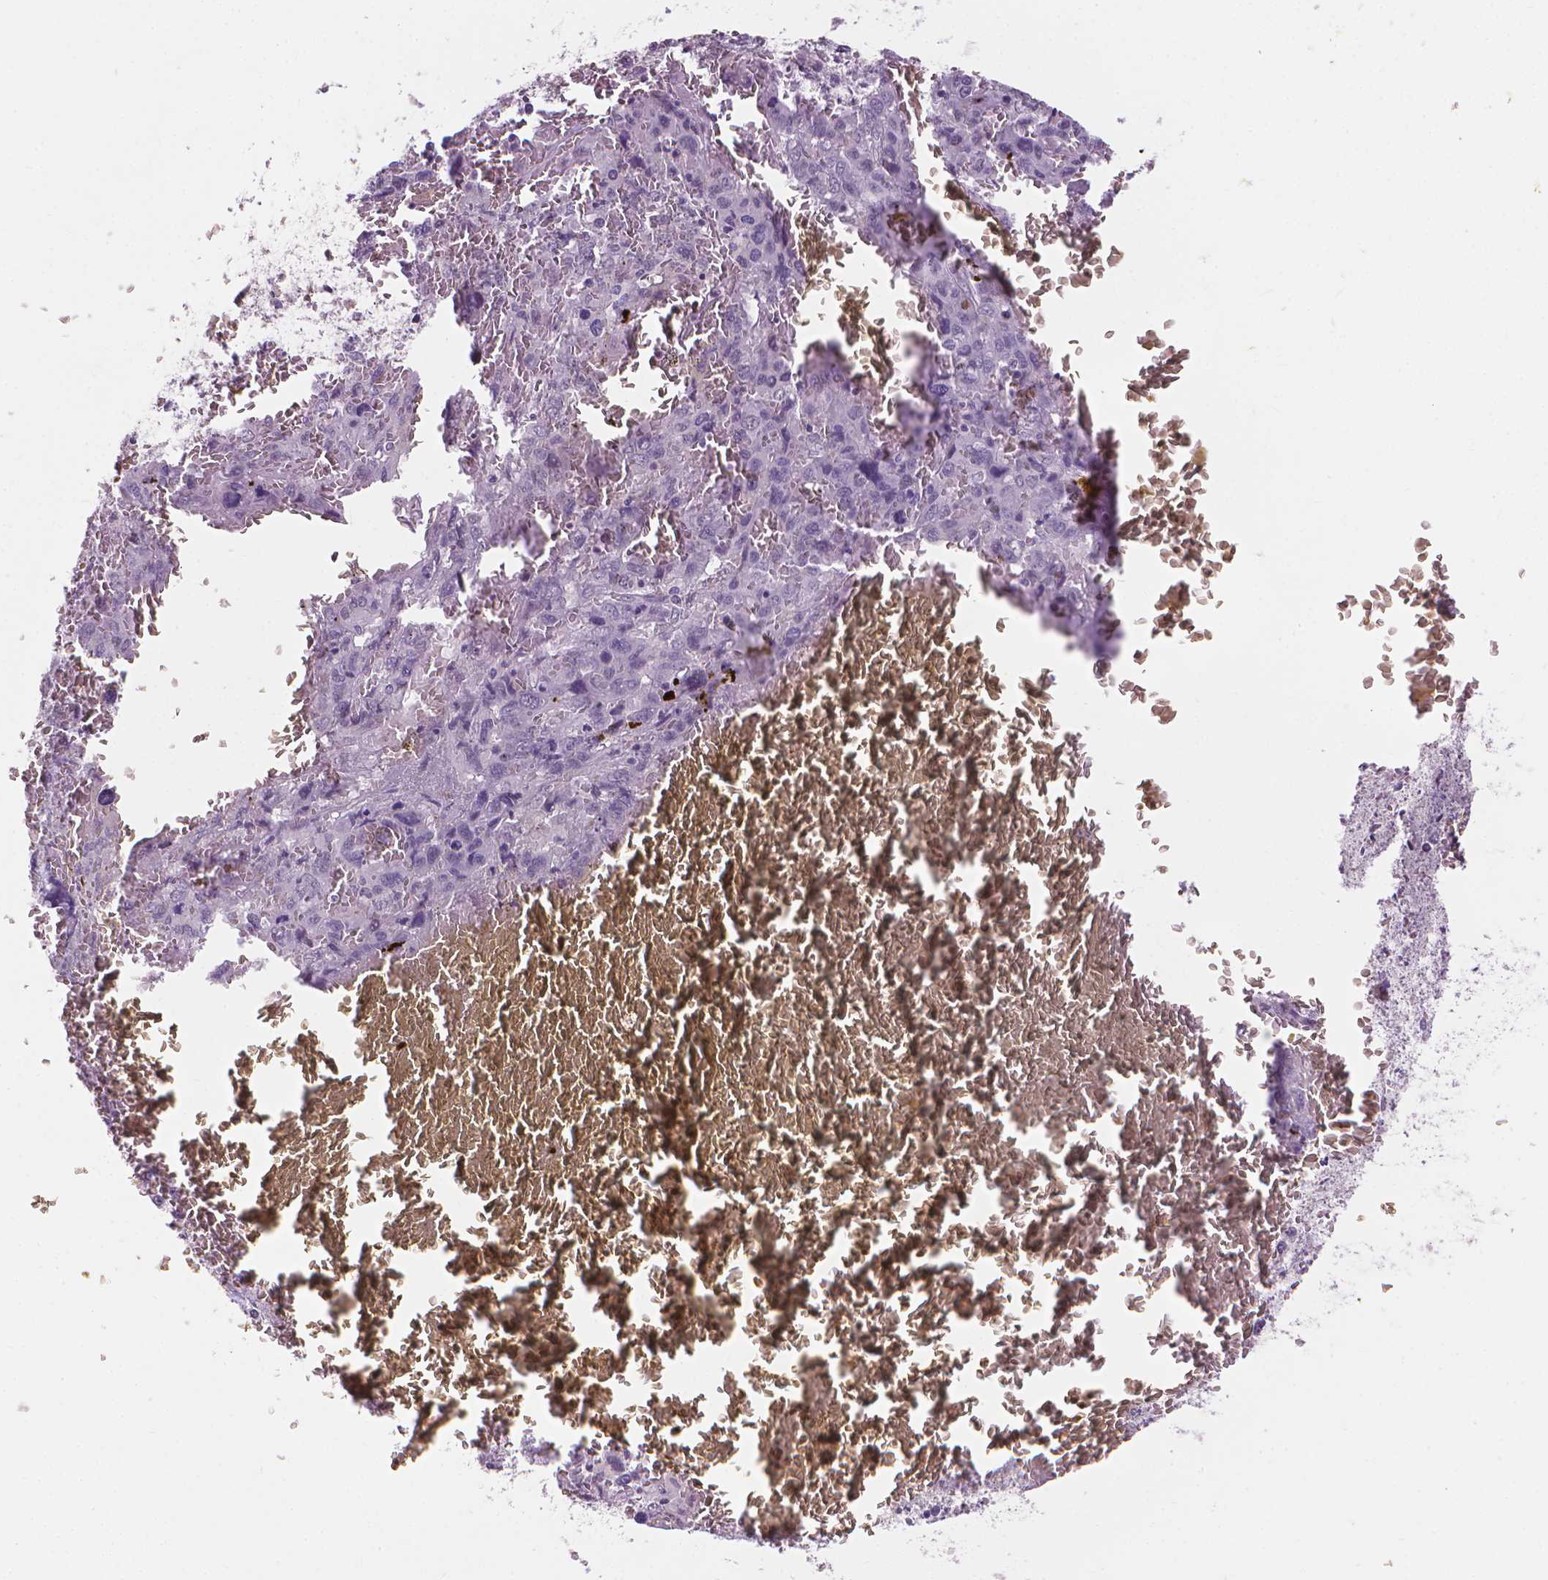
{"staining": {"intensity": "negative", "quantity": "none", "location": "none"}, "tissue": "liver cancer", "cell_type": "Tumor cells", "image_type": "cancer", "snomed": [{"axis": "morphology", "description": "Carcinoma, Hepatocellular, NOS"}, {"axis": "topography", "description": "Liver"}], "caption": "Immunohistochemistry histopathology image of hepatocellular carcinoma (liver) stained for a protein (brown), which exhibits no staining in tumor cells.", "gene": "SAXO2", "patient": {"sex": "male", "age": 69}}